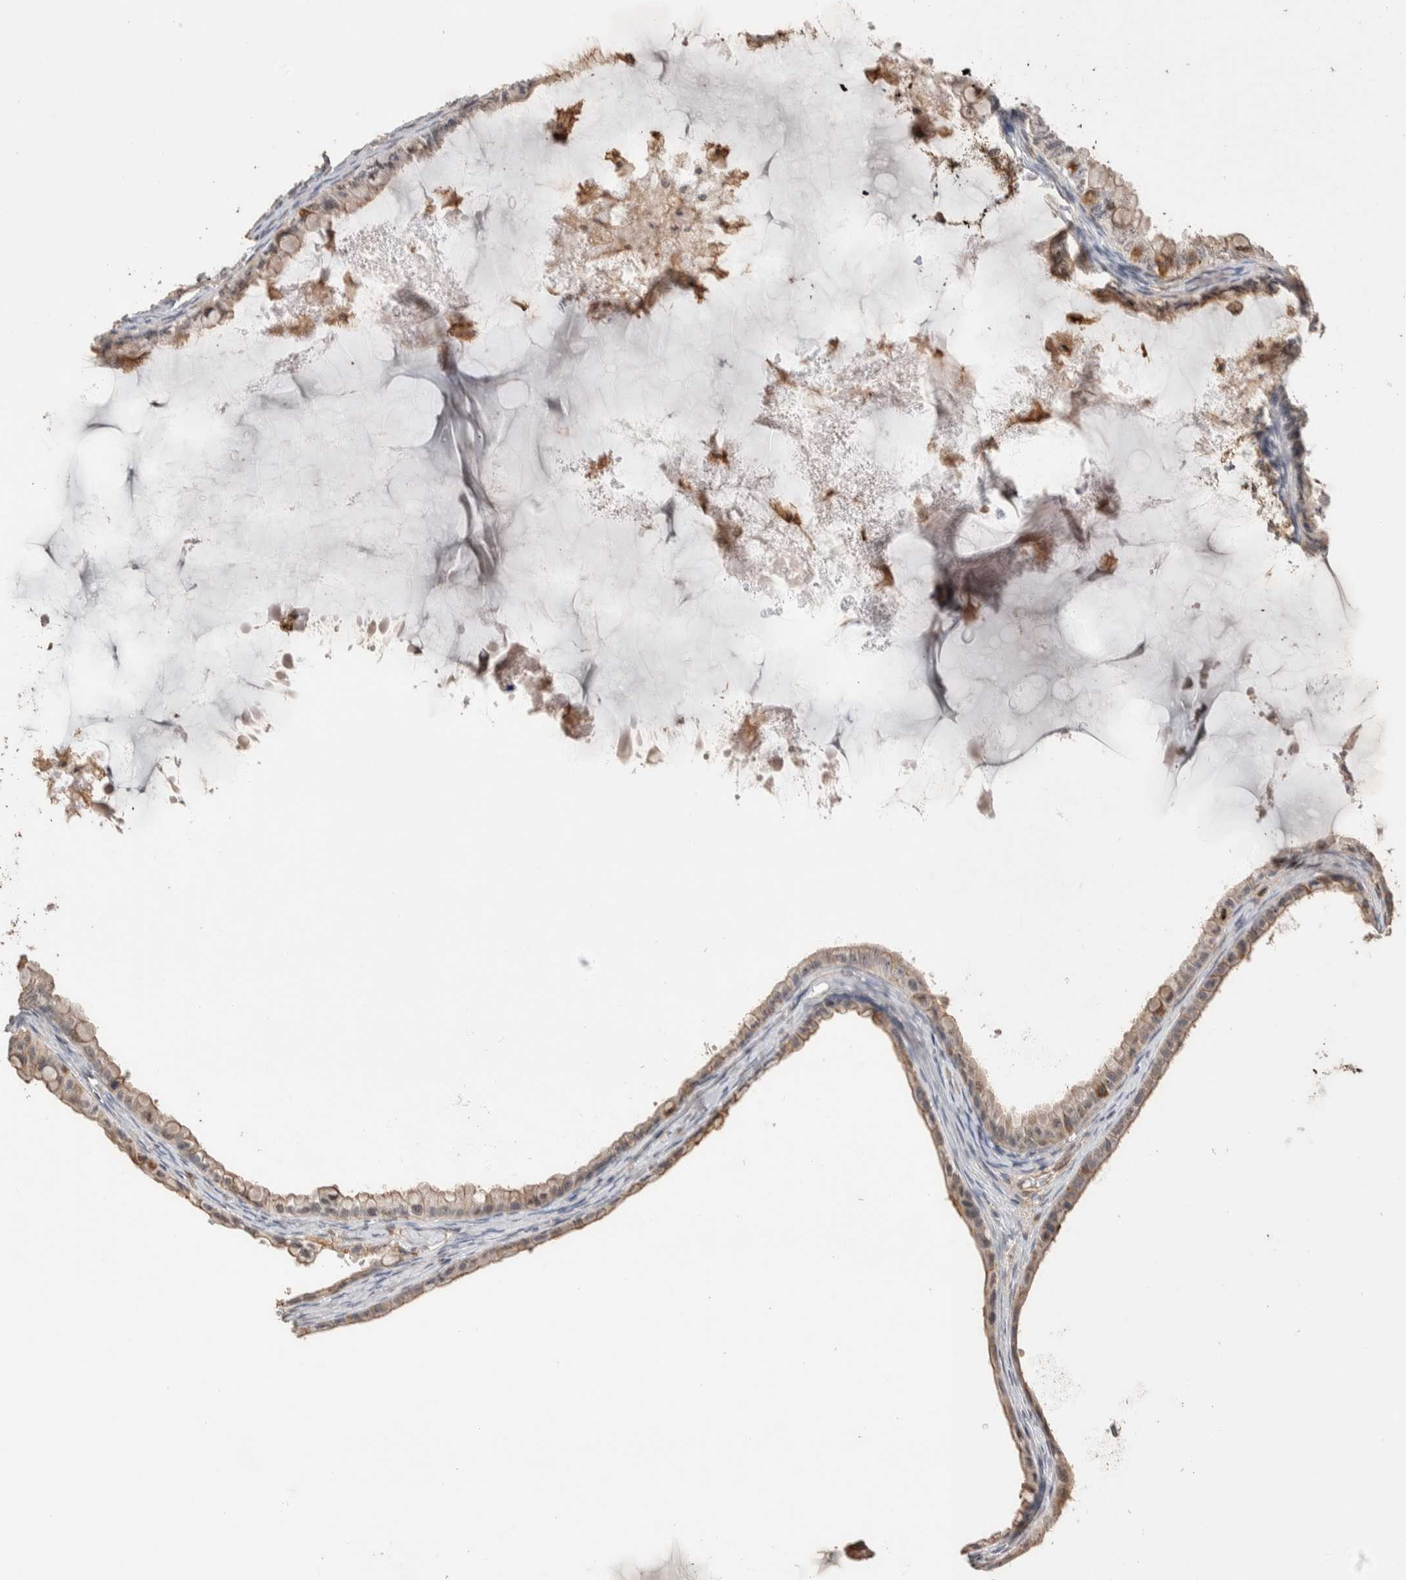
{"staining": {"intensity": "weak", "quantity": ">75%", "location": "cytoplasmic/membranous"}, "tissue": "ovarian cancer", "cell_type": "Tumor cells", "image_type": "cancer", "snomed": [{"axis": "morphology", "description": "Cystadenocarcinoma, mucinous, NOS"}, {"axis": "topography", "description": "Ovary"}], "caption": "Immunohistochemistry (IHC) of ovarian cancer (mucinous cystadenocarcinoma) shows low levels of weak cytoplasmic/membranous positivity in approximately >75% of tumor cells.", "gene": "ZNF704", "patient": {"sex": "female", "age": 80}}